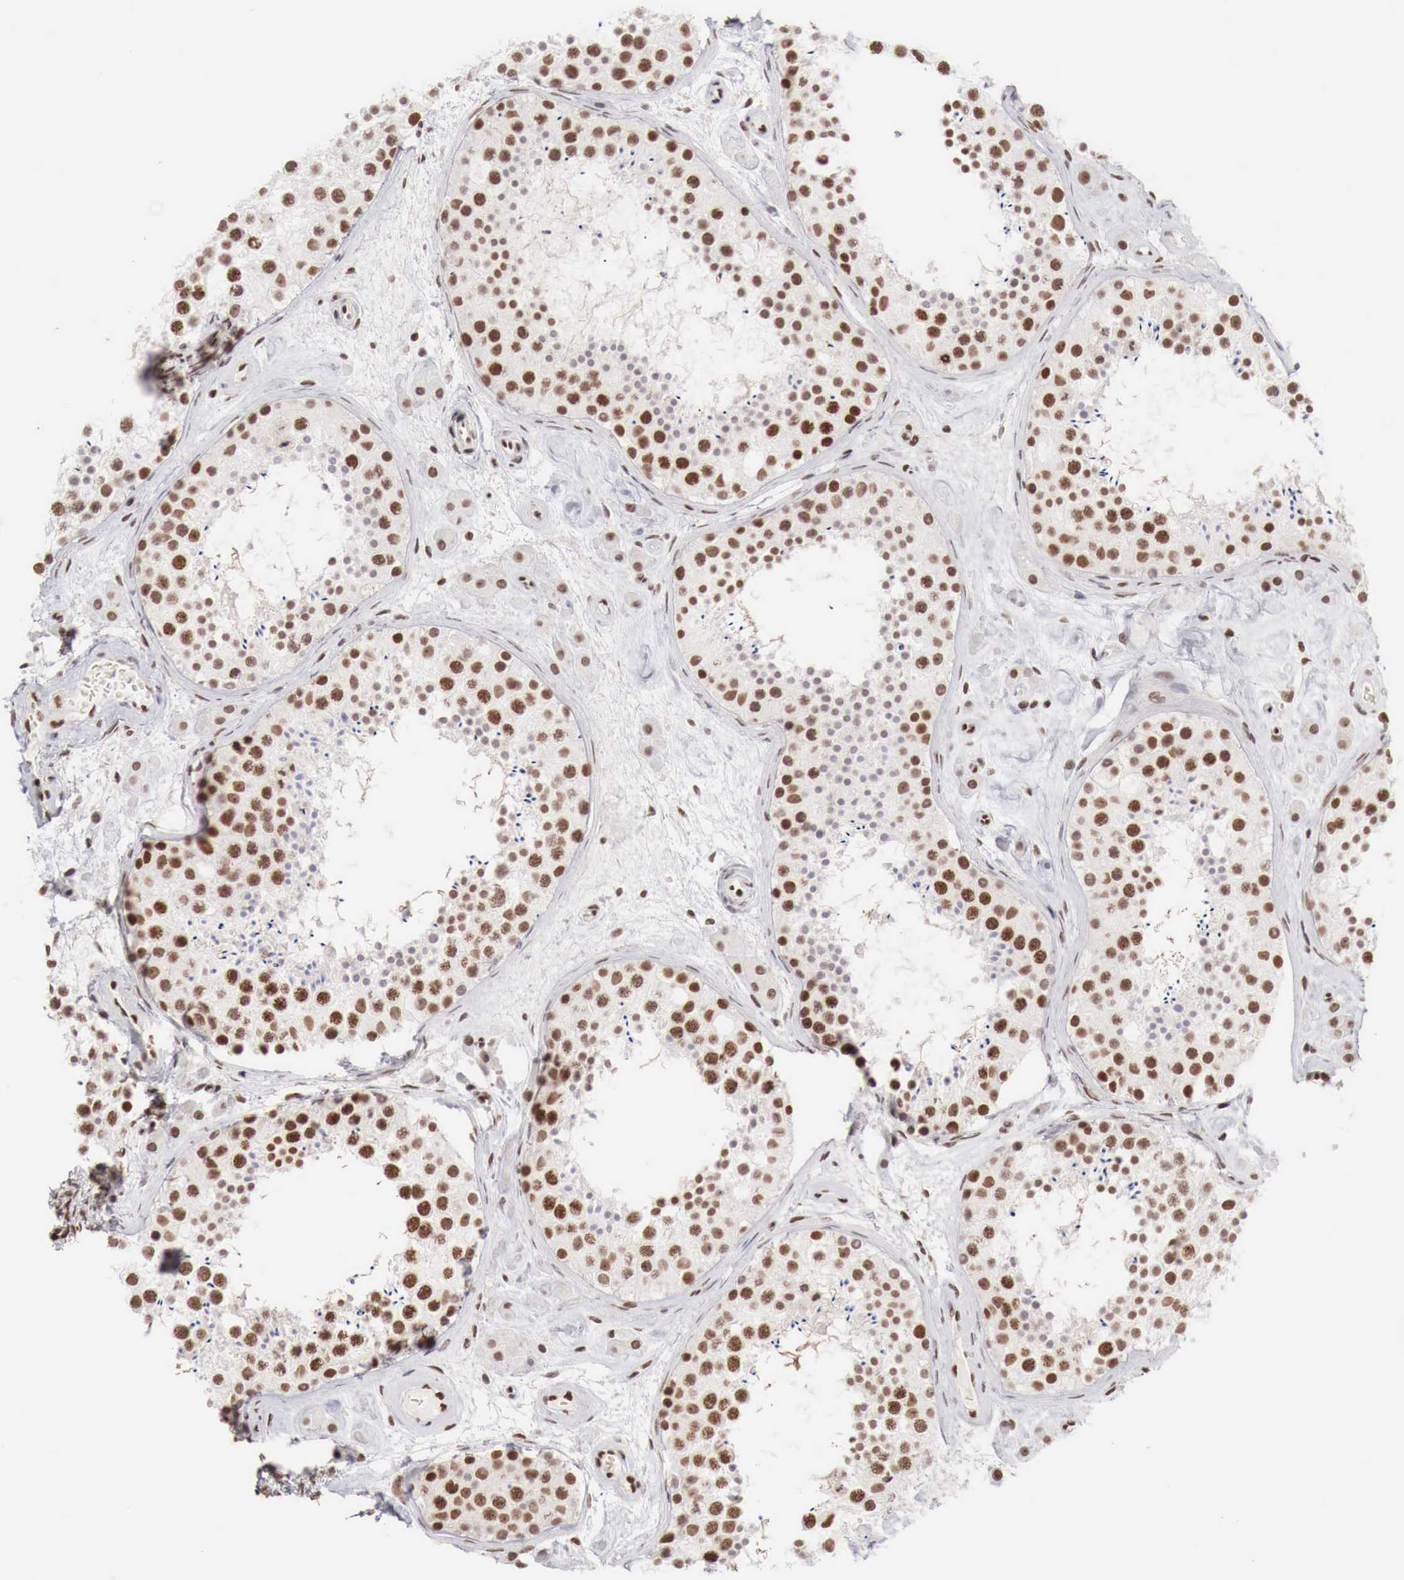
{"staining": {"intensity": "strong", "quantity": "25%-75%", "location": "nuclear"}, "tissue": "testis", "cell_type": "Cells in seminiferous ducts", "image_type": "normal", "snomed": [{"axis": "morphology", "description": "Normal tissue, NOS"}, {"axis": "topography", "description": "Testis"}], "caption": "High-power microscopy captured an immunohistochemistry image of unremarkable testis, revealing strong nuclear staining in approximately 25%-75% of cells in seminiferous ducts. The protein is stained brown, and the nuclei are stained in blue (DAB (3,3'-diaminobenzidine) IHC with brightfield microscopy, high magnification).", "gene": "PHF14", "patient": {"sex": "male", "age": 38}}